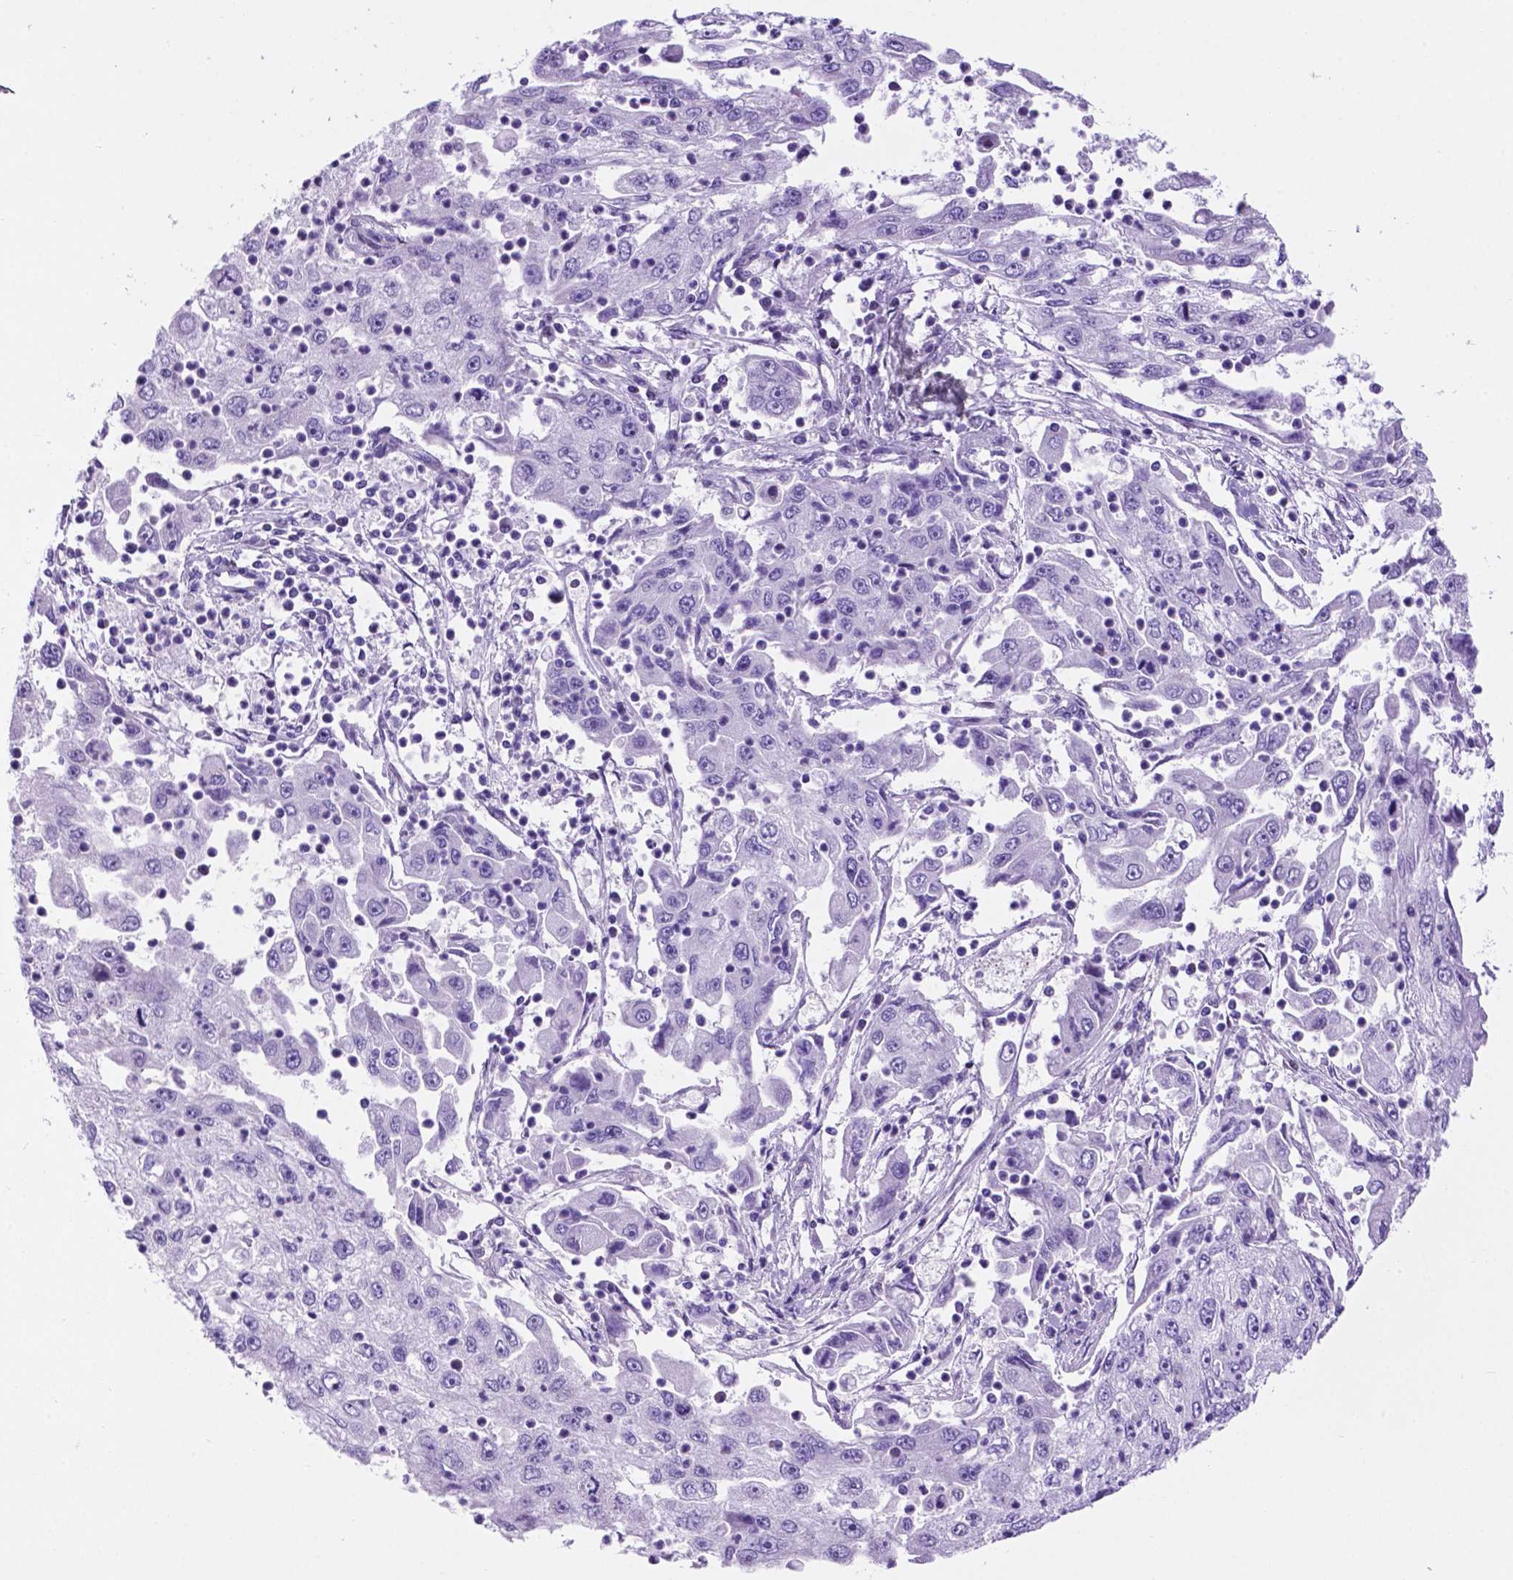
{"staining": {"intensity": "negative", "quantity": "none", "location": "none"}, "tissue": "cervical cancer", "cell_type": "Tumor cells", "image_type": "cancer", "snomed": [{"axis": "morphology", "description": "Squamous cell carcinoma, NOS"}, {"axis": "topography", "description": "Cervix"}], "caption": "DAB (3,3'-diaminobenzidine) immunohistochemical staining of human squamous cell carcinoma (cervical) demonstrates no significant staining in tumor cells.", "gene": "TMEM210", "patient": {"sex": "female", "age": 36}}